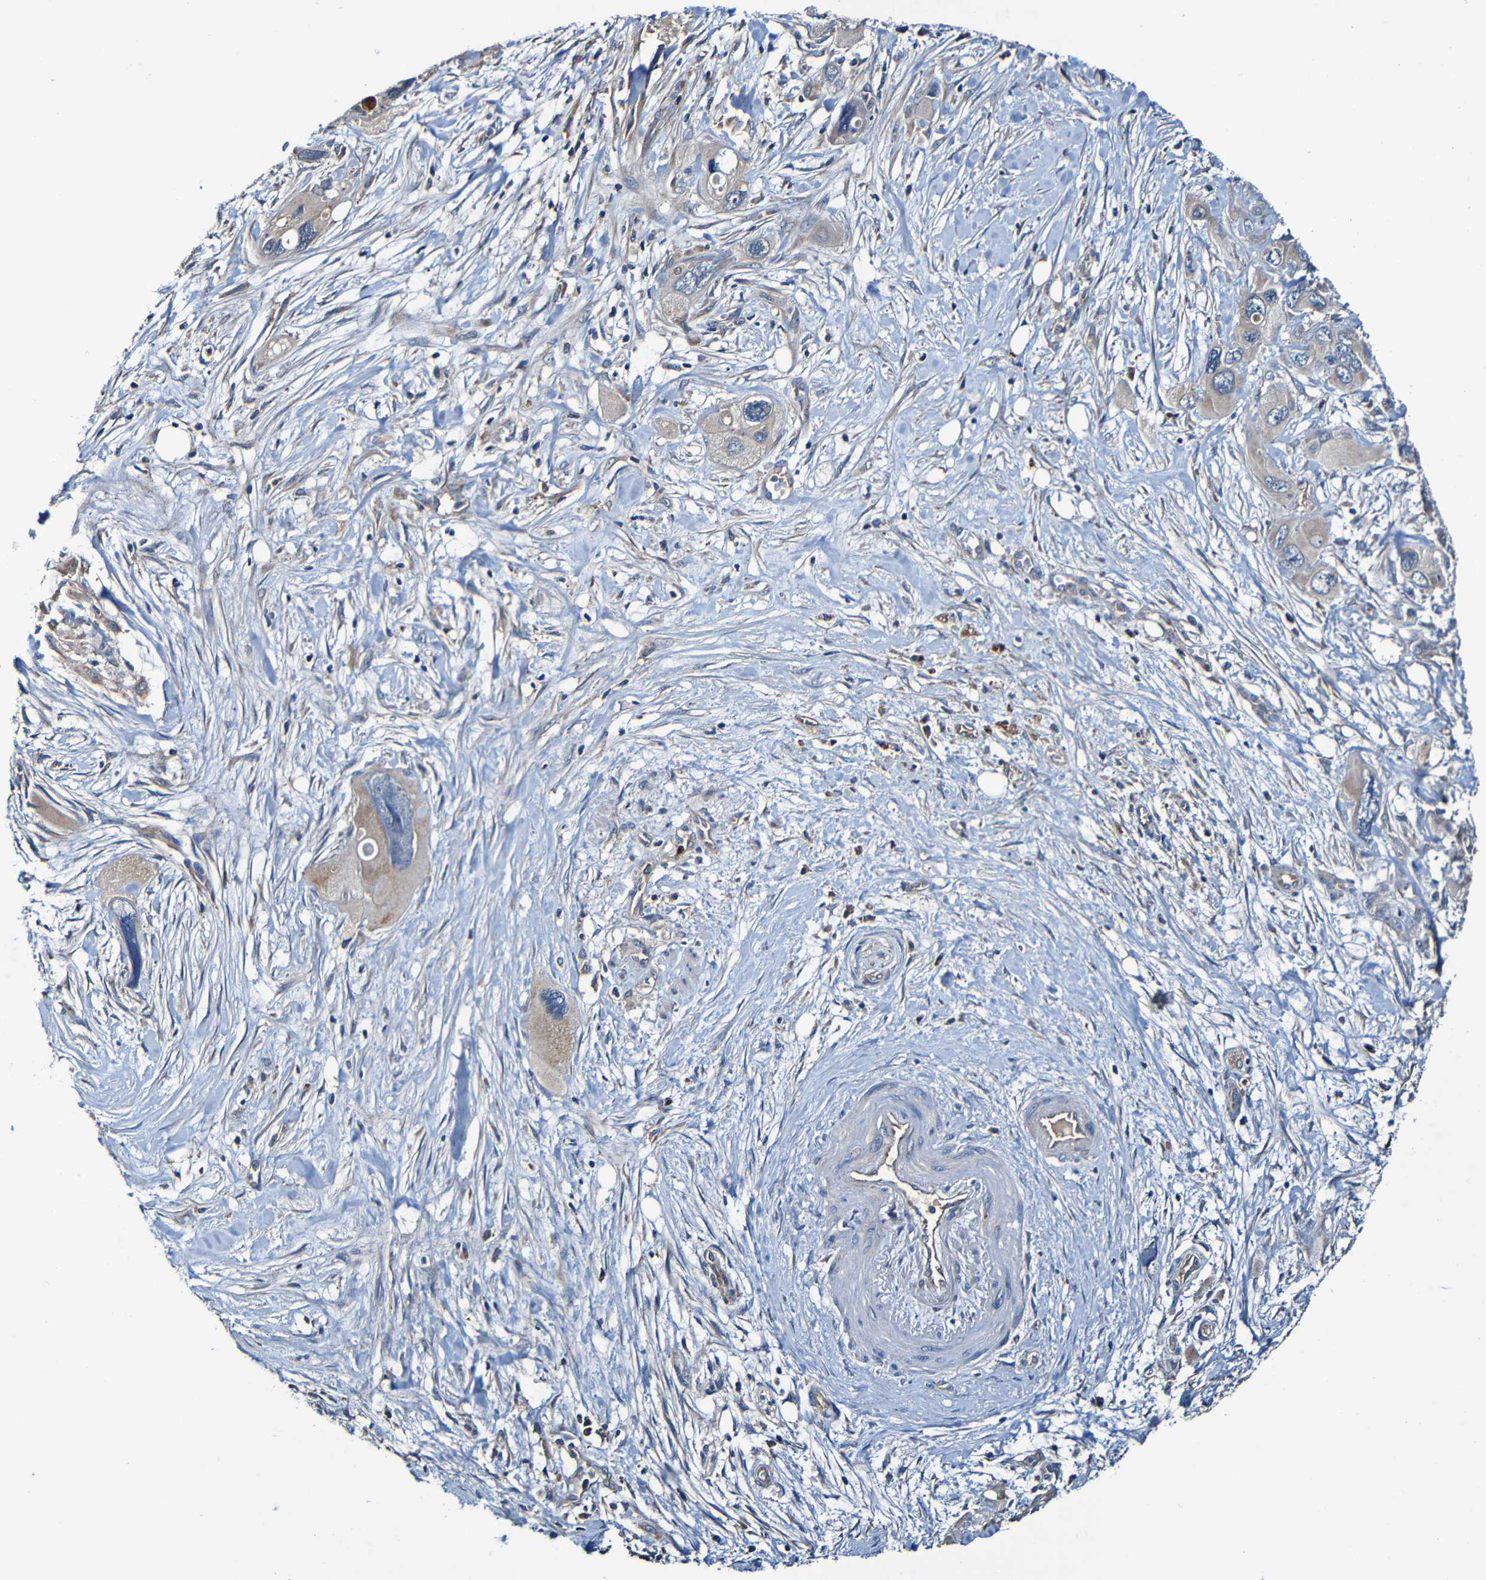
{"staining": {"intensity": "moderate", "quantity": "25%-75%", "location": "cytoplasmic/membranous"}, "tissue": "pancreatic cancer", "cell_type": "Tumor cells", "image_type": "cancer", "snomed": [{"axis": "morphology", "description": "Adenocarcinoma, NOS"}, {"axis": "topography", "description": "Pancreas"}], "caption": "This is a histology image of IHC staining of pancreatic adenocarcinoma, which shows moderate positivity in the cytoplasmic/membranous of tumor cells.", "gene": "ADAM15", "patient": {"sex": "male", "age": 73}}